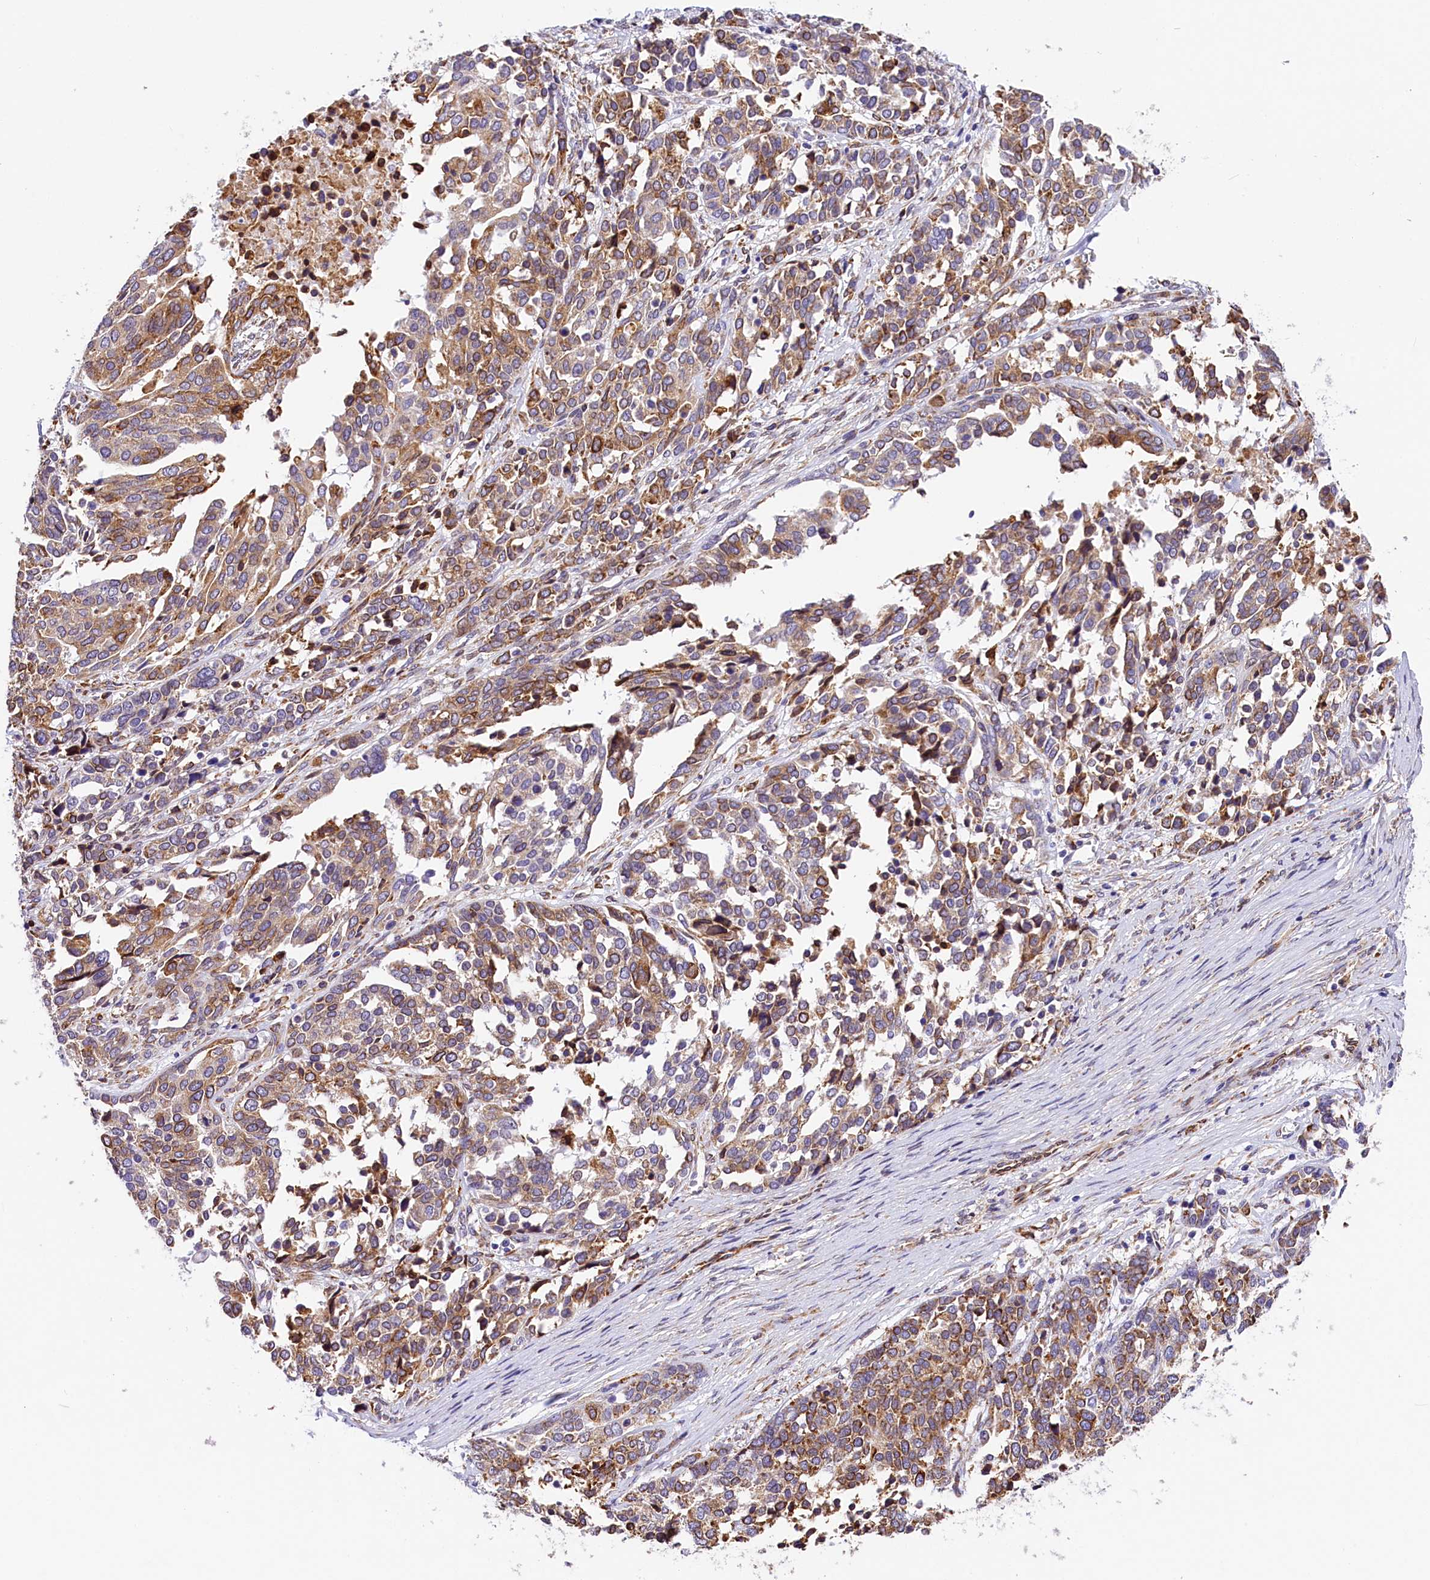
{"staining": {"intensity": "moderate", "quantity": ">75%", "location": "cytoplasmic/membranous"}, "tissue": "ovarian cancer", "cell_type": "Tumor cells", "image_type": "cancer", "snomed": [{"axis": "morphology", "description": "Cystadenocarcinoma, serous, NOS"}, {"axis": "topography", "description": "Ovary"}], "caption": "Tumor cells demonstrate medium levels of moderate cytoplasmic/membranous expression in about >75% of cells in ovarian cancer (serous cystadenocarcinoma).", "gene": "ITGA1", "patient": {"sex": "female", "age": 44}}